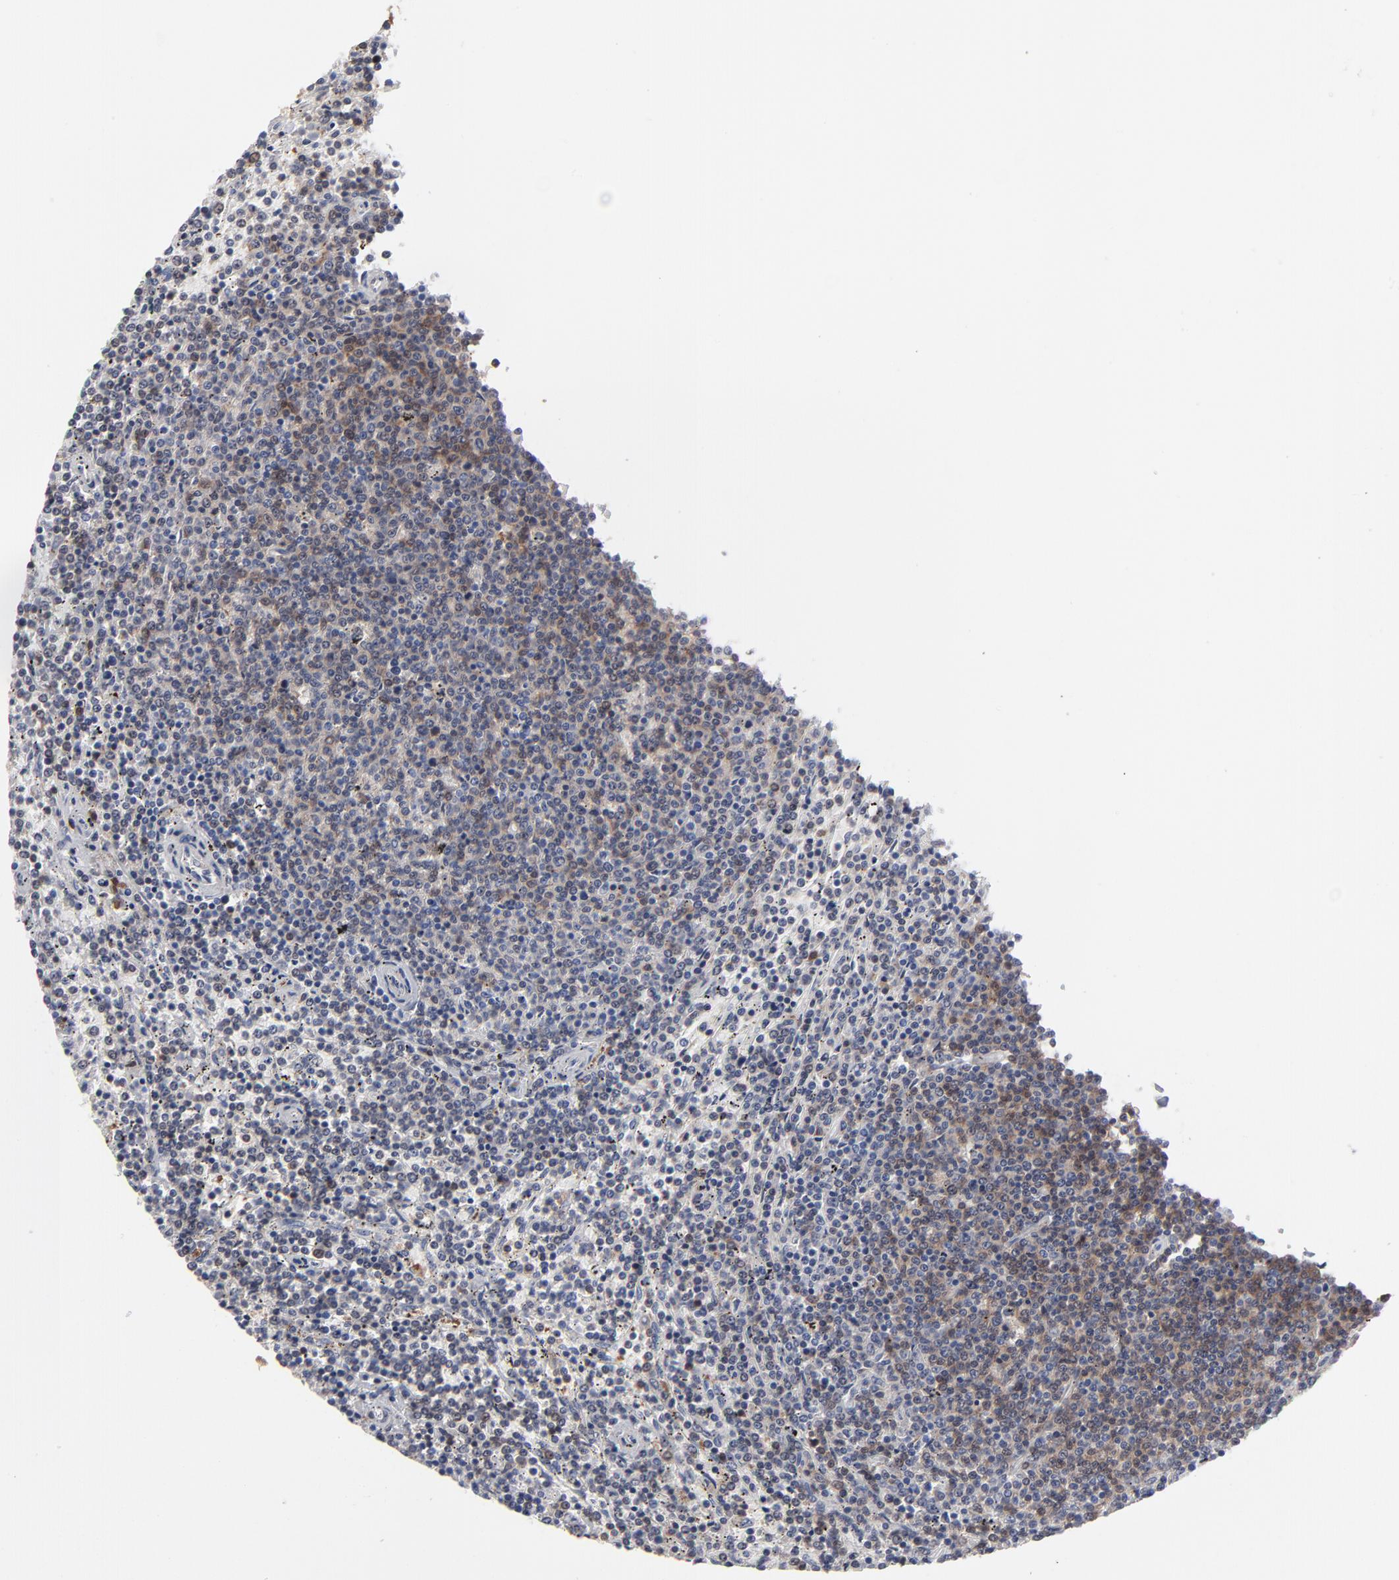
{"staining": {"intensity": "weak", "quantity": "25%-75%", "location": "cytoplasmic/membranous"}, "tissue": "lymphoma", "cell_type": "Tumor cells", "image_type": "cancer", "snomed": [{"axis": "morphology", "description": "Malignant lymphoma, non-Hodgkin's type, Low grade"}, {"axis": "topography", "description": "Spleen"}], "caption": "Malignant lymphoma, non-Hodgkin's type (low-grade) stained with immunohistochemistry (IHC) demonstrates weak cytoplasmic/membranous staining in approximately 25%-75% of tumor cells.", "gene": "MAP2K1", "patient": {"sex": "female", "age": 50}}